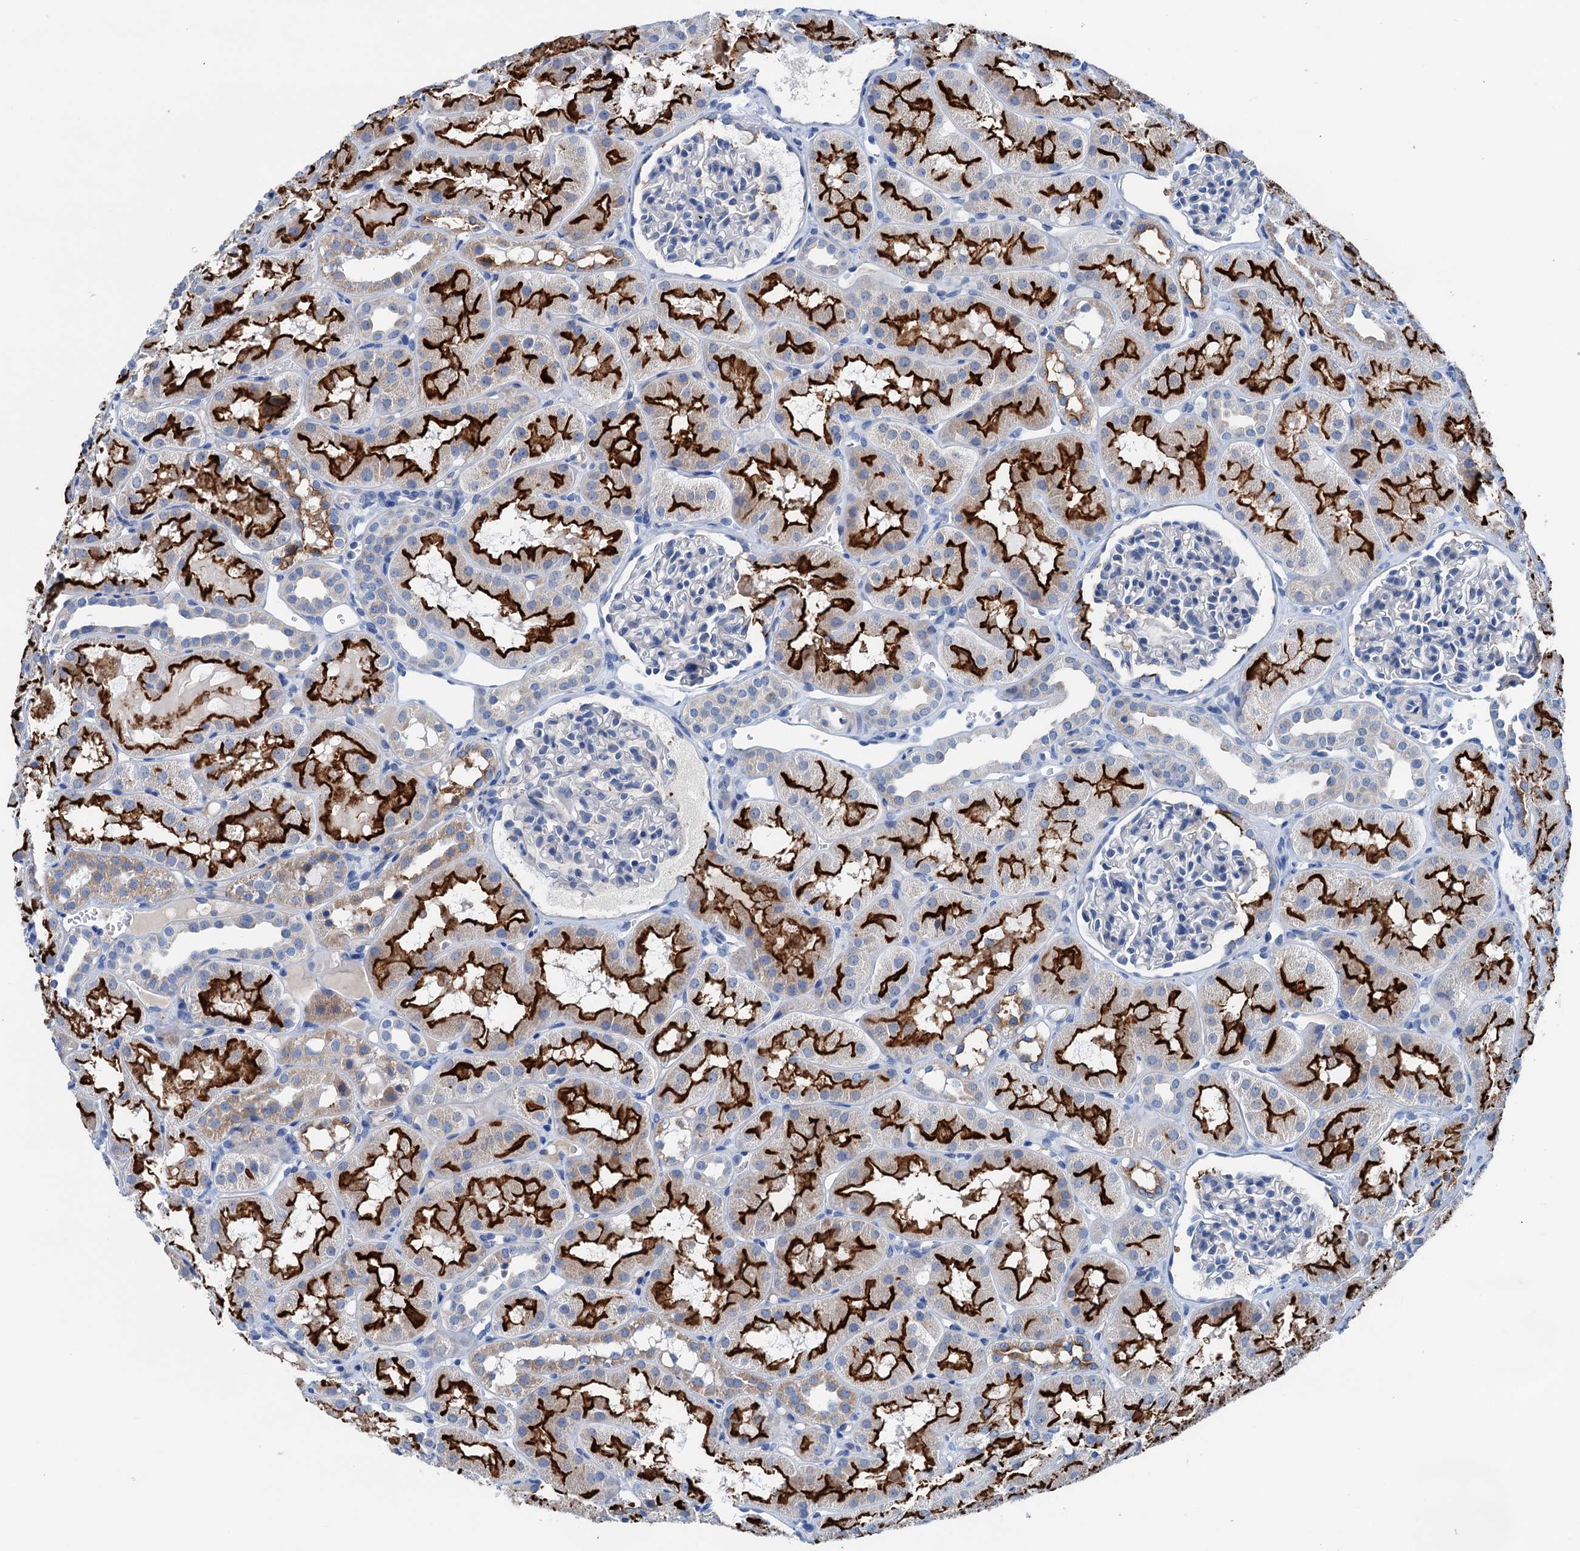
{"staining": {"intensity": "negative", "quantity": "none", "location": "none"}, "tissue": "kidney", "cell_type": "Cells in glomeruli", "image_type": "normal", "snomed": [{"axis": "morphology", "description": "Normal tissue, NOS"}, {"axis": "topography", "description": "Kidney"}, {"axis": "topography", "description": "Urinary bladder"}], "caption": "High power microscopy photomicrograph of an immunohistochemistry (IHC) micrograph of benign kidney, revealing no significant positivity in cells in glomeruli.", "gene": "KNDC1", "patient": {"sex": "male", "age": 16}}